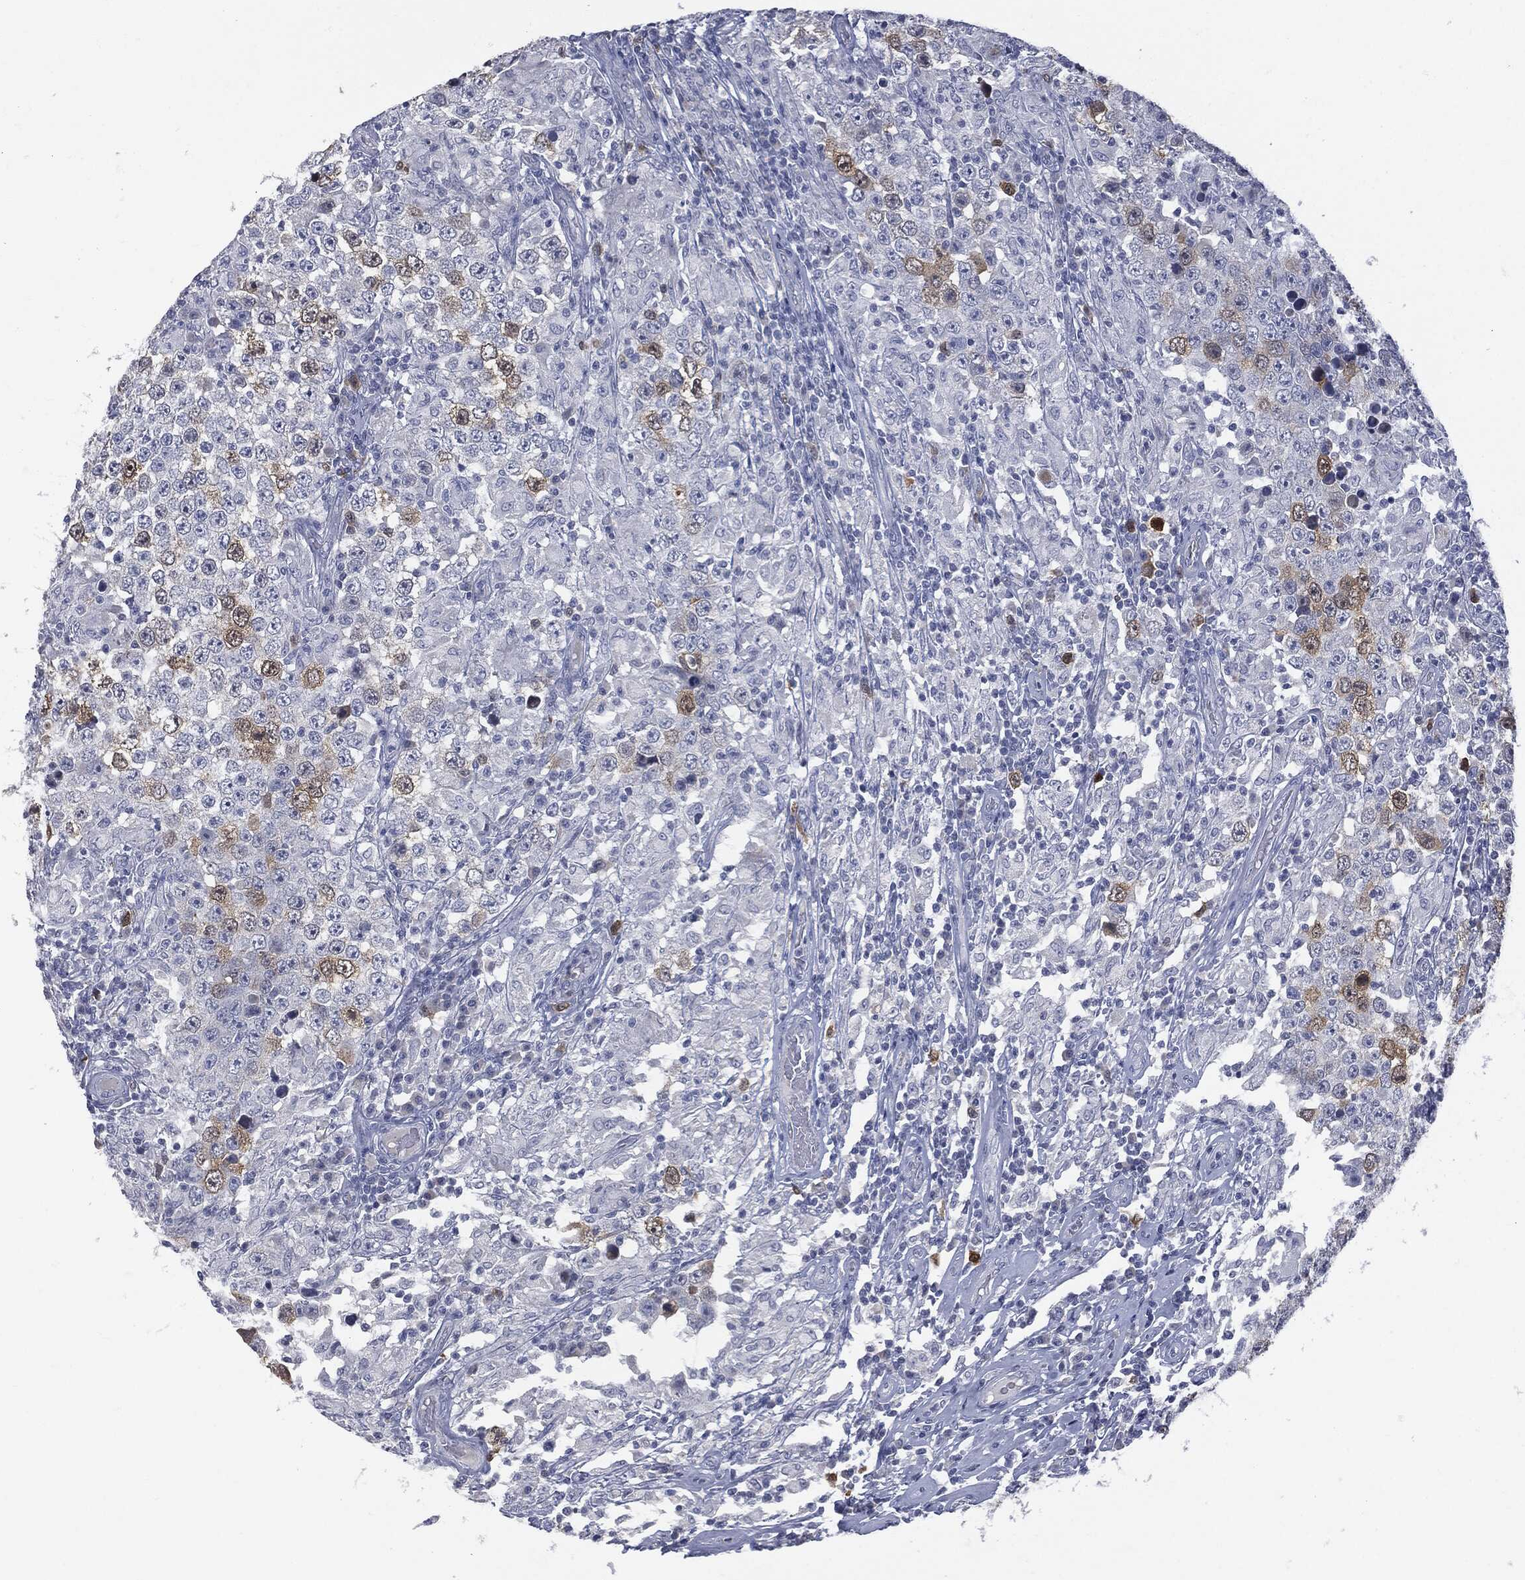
{"staining": {"intensity": "moderate", "quantity": "<25%", "location": "cytoplasmic/membranous"}, "tissue": "testis cancer", "cell_type": "Tumor cells", "image_type": "cancer", "snomed": [{"axis": "morphology", "description": "Seminoma, NOS"}, {"axis": "morphology", "description": "Carcinoma, Embryonal, NOS"}, {"axis": "topography", "description": "Testis"}], "caption": "Immunohistochemical staining of human embryonal carcinoma (testis) exhibits moderate cytoplasmic/membranous protein positivity in about <25% of tumor cells.", "gene": "UBE2C", "patient": {"sex": "male", "age": 41}}